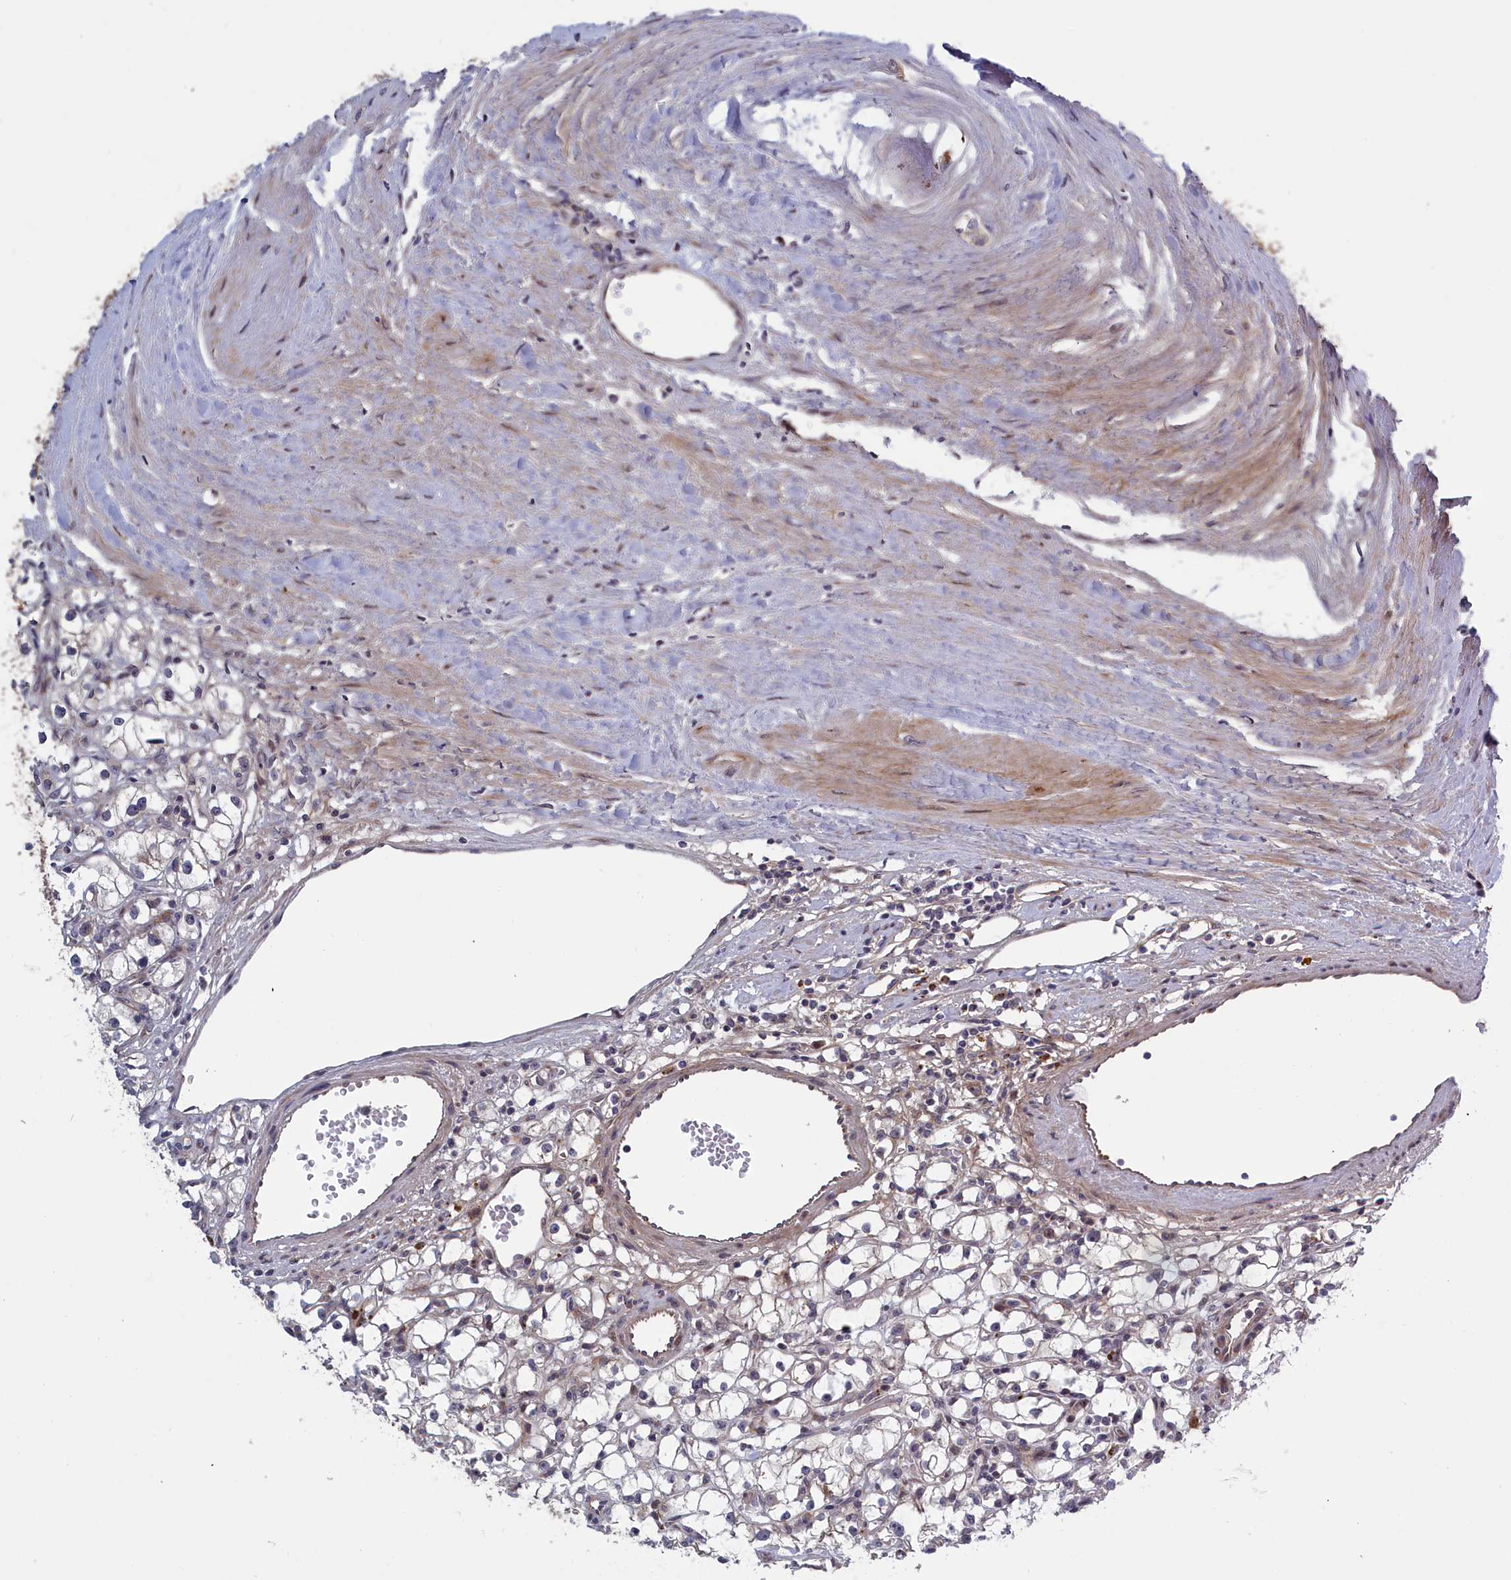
{"staining": {"intensity": "negative", "quantity": "none", "location": "none"}, "tissue": "renal cancer", "cell_type": "Tumor cells", "image_type": "cancer", "snomed": [{"axis": "morphology", "description": "Adenocarcinoma, NOS"}, {"axis": "topography", "description": "Kidney"}], "caption": "Protein analysis of renal cancer (adenocarcinoma) demonstrates no significant positivity in tumor cells.", "gene": "LSG1", "patient": {"sex": "male", "age": 56}}